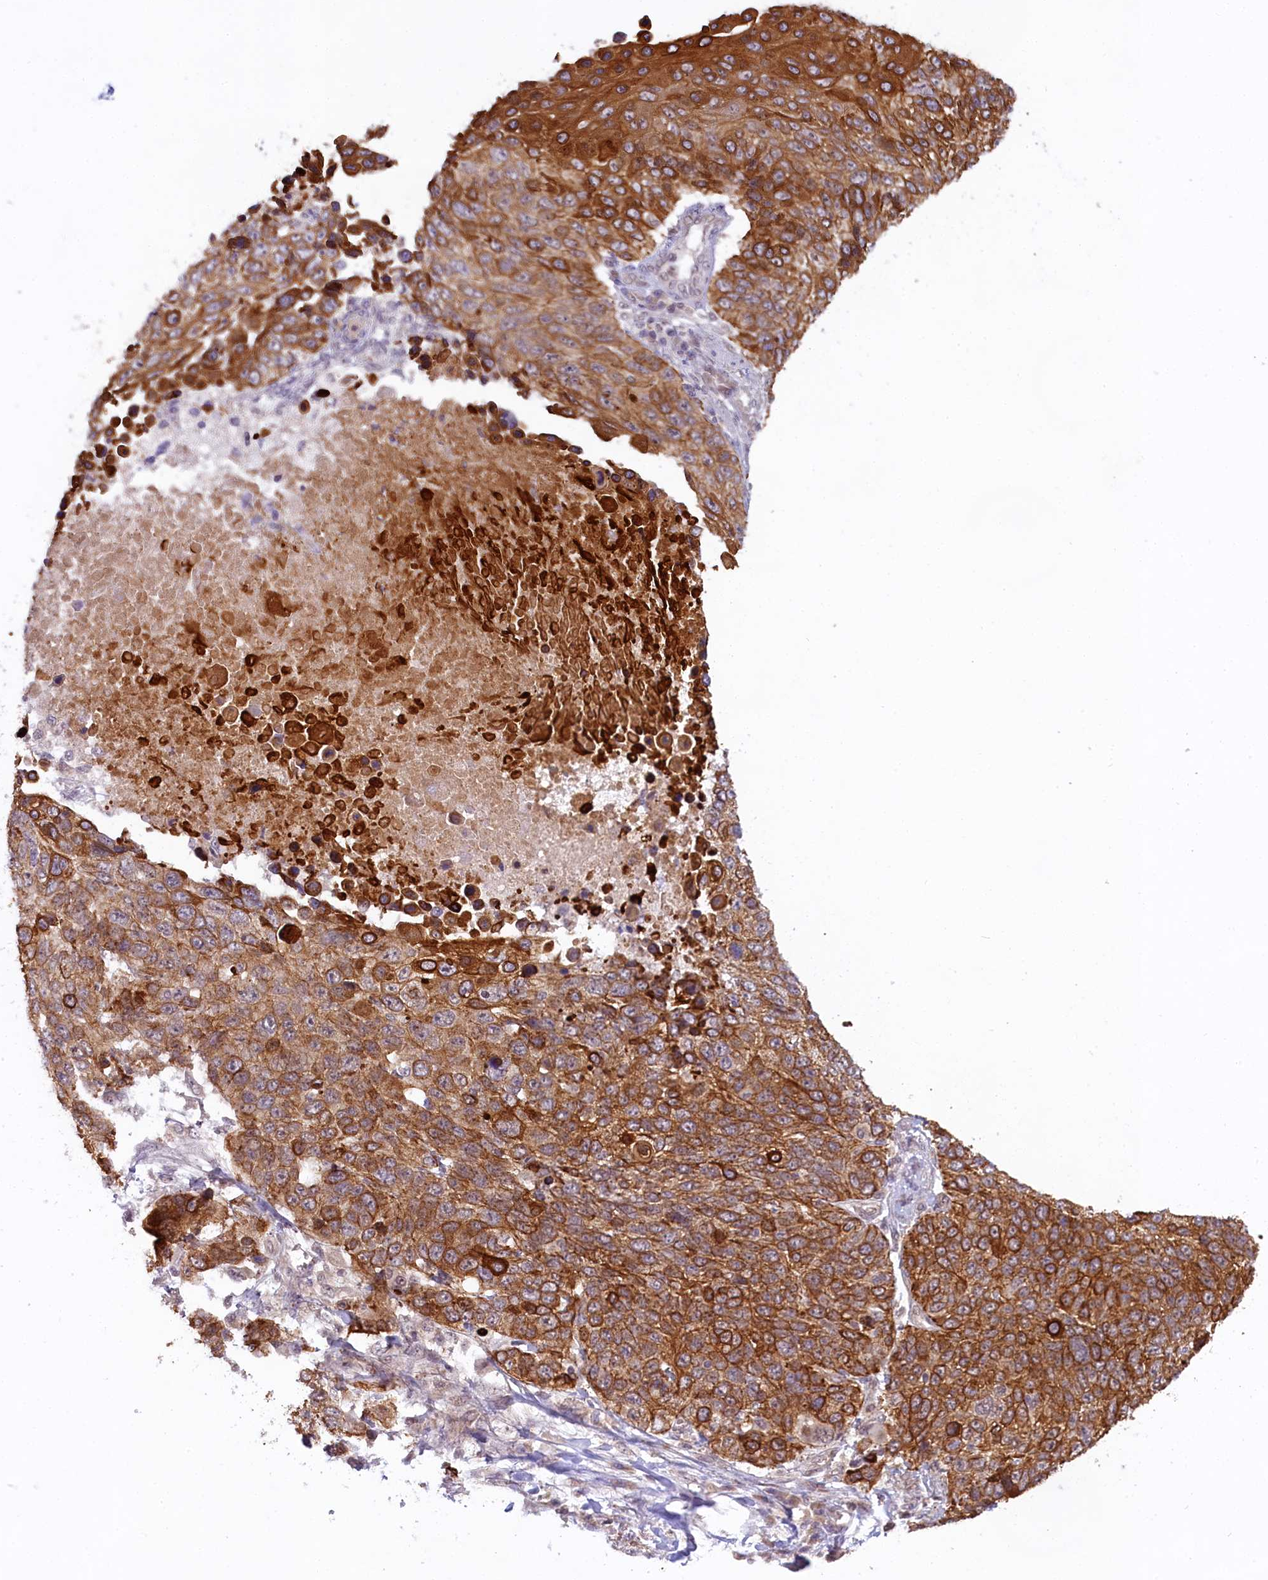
{"staining": {"intensity": "moderate", "quantity": ">75%", "location": "cytoplasmic/membranous"}, "tissue": "lung cancer", "cell_type": "Tumor cells", "image_type": "cancer", "snomed": [{"axis": "morphology", "description": "Normal tissue, NOS"}, {"axis": "morphology", "description": "Squamous cell carcinoma, NOS"}, {"axis": "topography", "description": "Lymph node"}, {"axis": "topography", "description": "Lung"}], "caption": "A micrograph showing moderate cytoplasmic/membranous expression in approximately >75% of tumor cells in lung squamous cell carcinoma, as visualized by brown immunohistochemical staining.", "gene": "CARD8", "patient": {"sex": "male", "age": 66}}